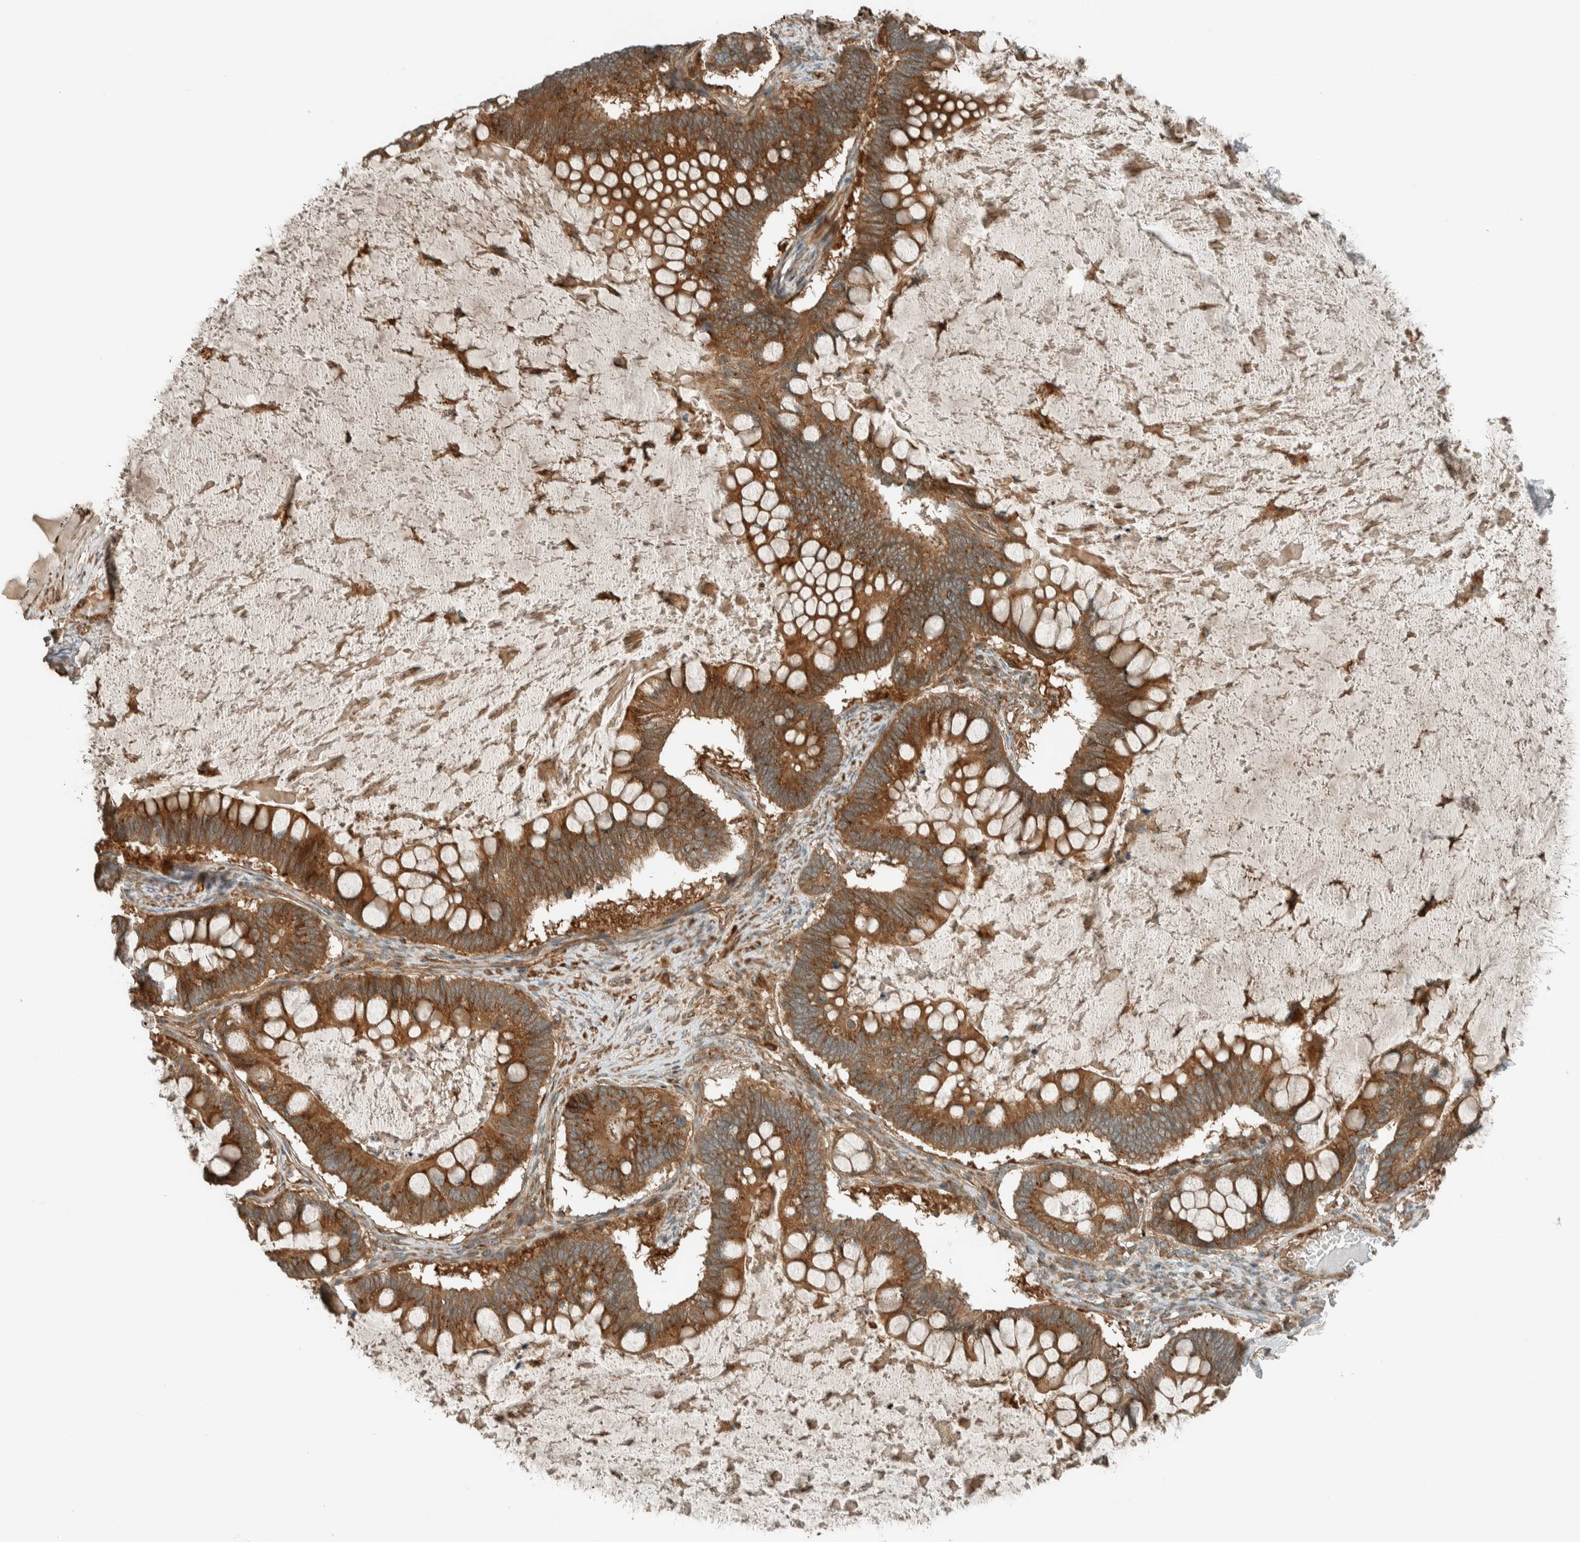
{"staining": {"intensity": "moderate", "quantity": ">75%", "location": "cytoplasmic/membranous"}, "tissue": "ovarian cancer", "cell_type": "Tumor cells", "image_type": "cancer", "snomed": [{"axis": "morphology", "description": "Cystadenocarcinoma, mucinous, NOS"}, {"axis": "topography", "description": "Ovary"}], "caption": "Immunohistochemical staining of human ovarian mucinous cystadenocarcinoma demonstrates medium levels of moderate cytoplasmic/membranous expression in approximately >75% of tumor cells. (Stains: DAB (3,3'-diaminobenzidine) in brown, nuclei in blue, Microscopy: brightfield microscopy at high magnification).", "gene": "EXOC7", "patient": {"sex": "female", "age": 61}}